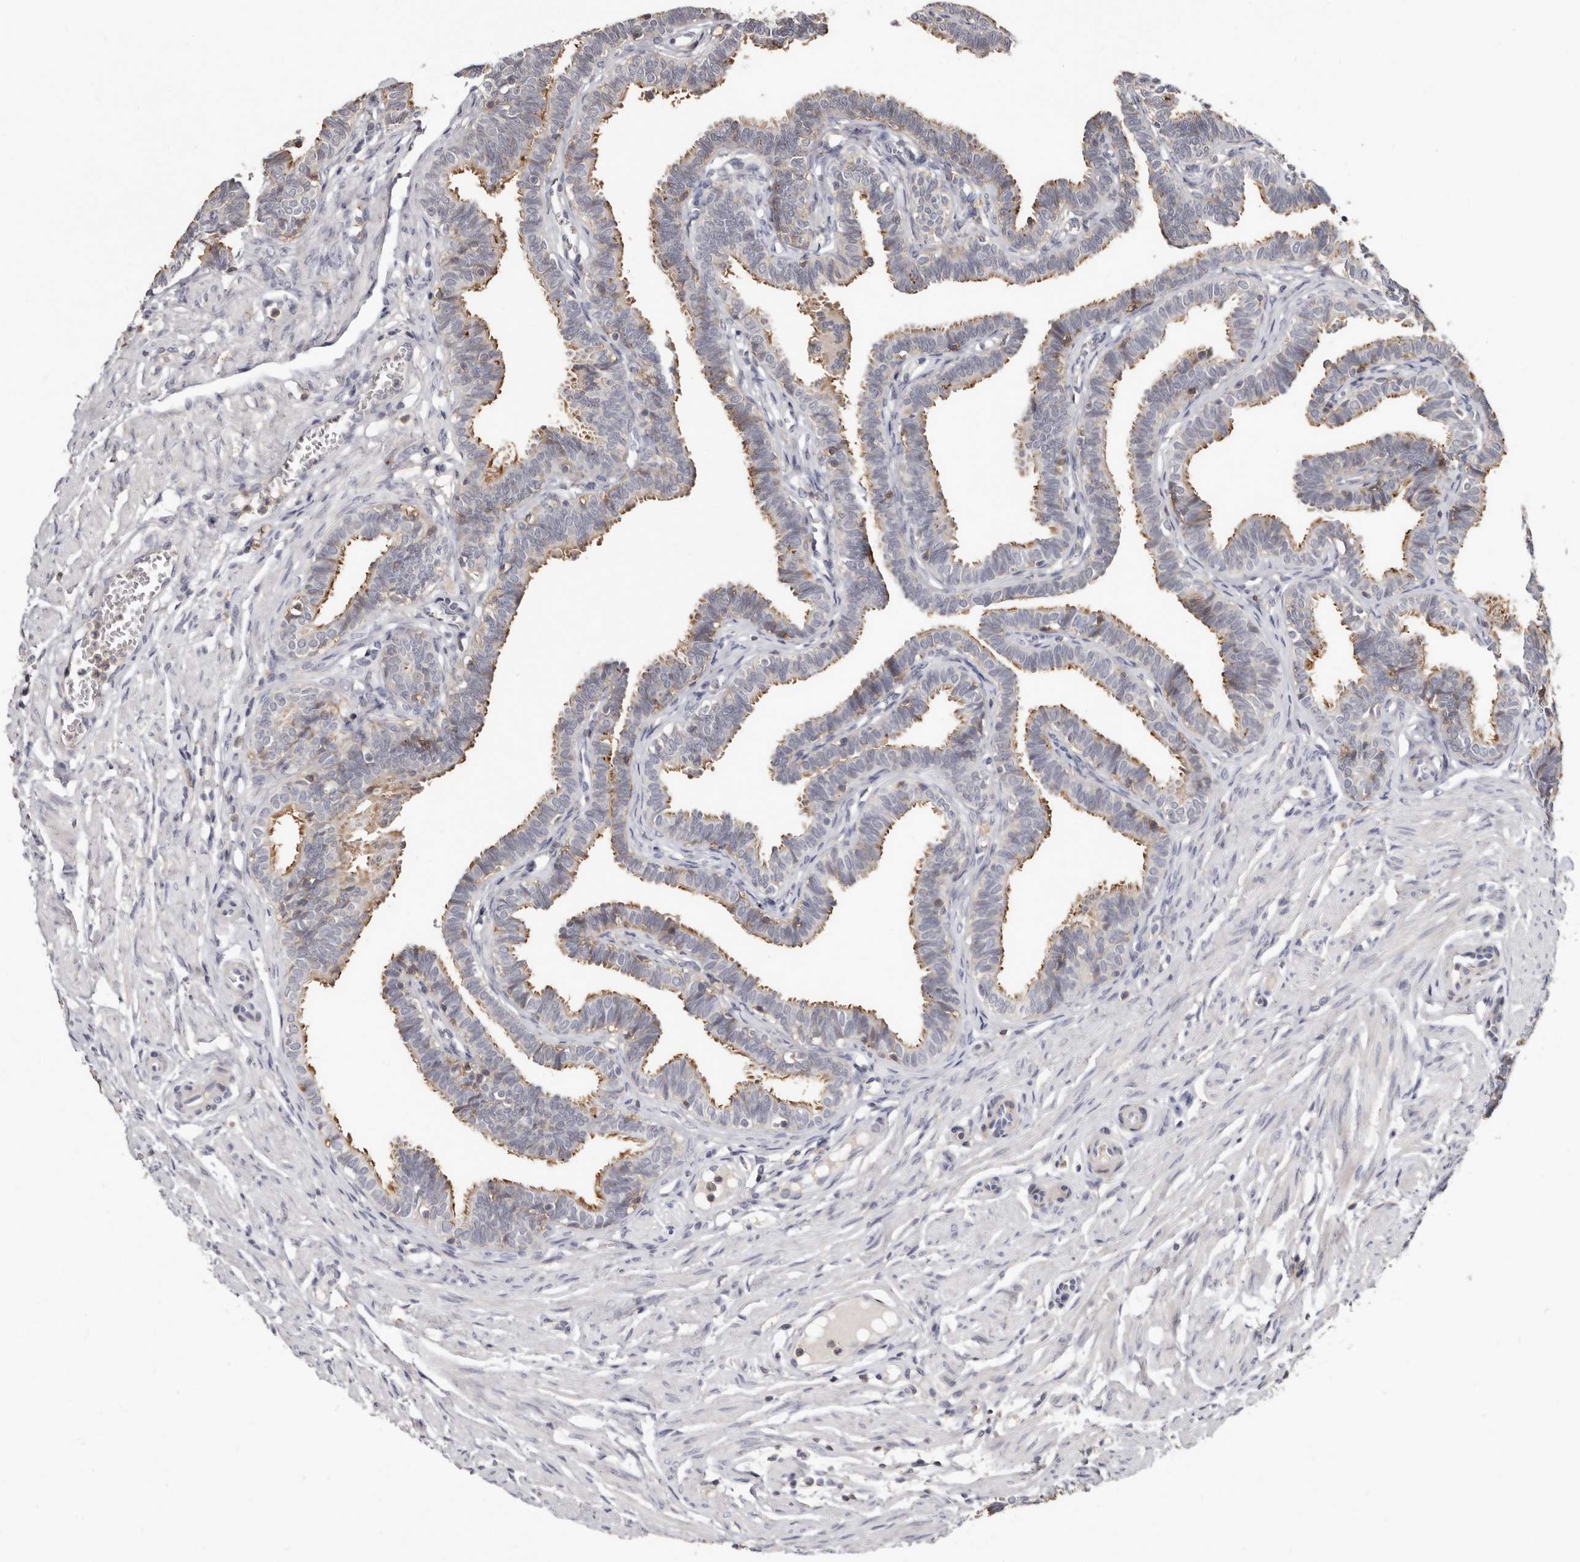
{"staining": {"intensity": "moderate", "quantity": "25%-75%", "location": "cytoplasmic/membranous"}, "tissue": "fallopian tube", "cell_type": "Glandular cells", "image_type": "normal", "snomed": [{"axis": "morphology", "description": "Normal tissue, NOS"}, {"axis": "topography", "description": "Fallopian tube"}, {"axis": "topography", "description": "Ovary"}], "caption": "IHC (DAB) staining of normal fallopian tube exhibits moderate cytoplasmic/membranous protein expression in about 25%-75% of glandular cells.", "gene": "KIF26B", "patient": {"sex": "female", "age": 23}}